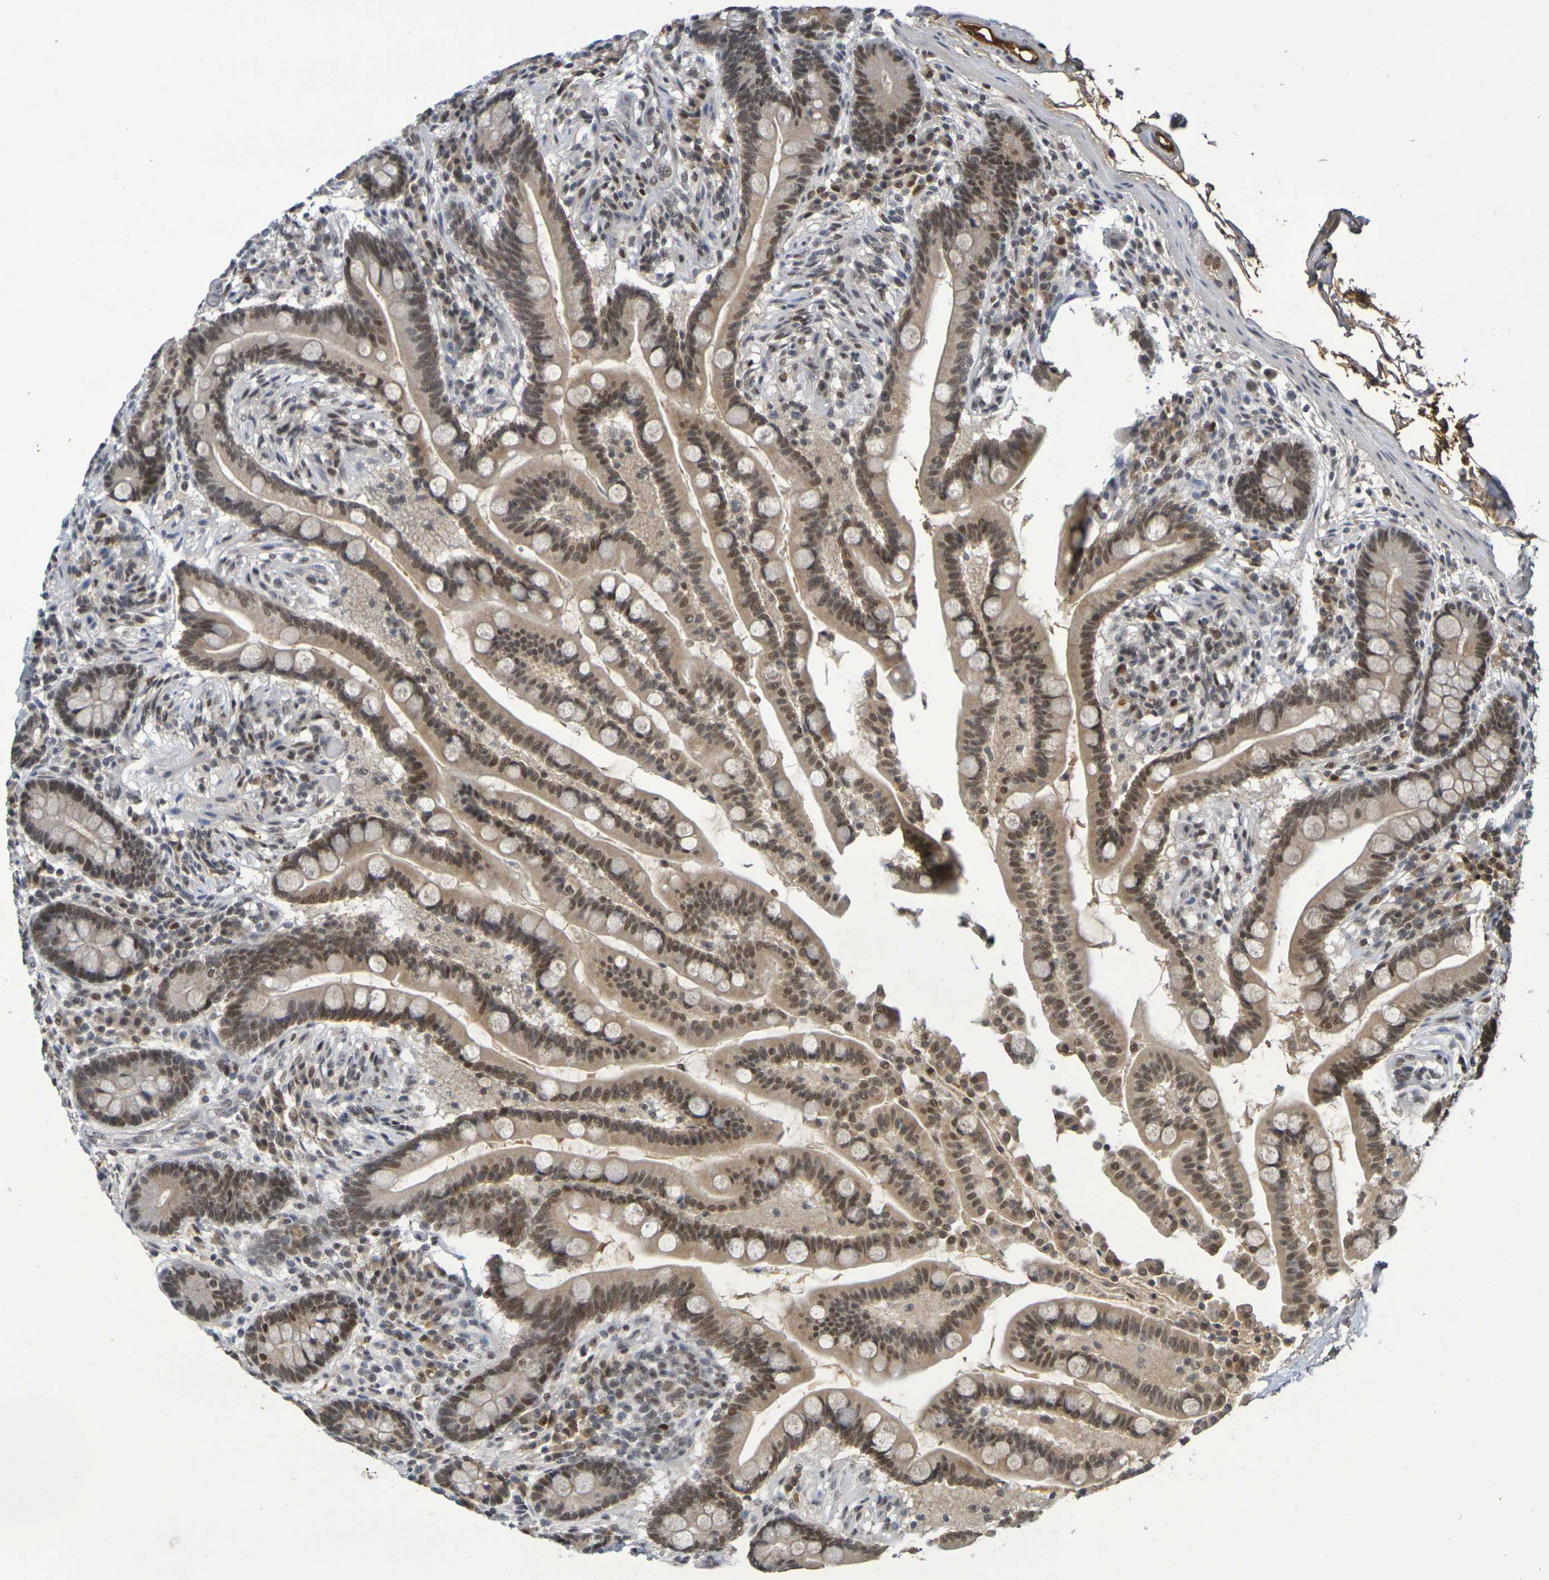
{"staining": {"intensity": "moderate", "quantity": ">75%", "location": "cytoplasmic/membranous"}, "tissue": "colon", "cell_type": "Endothelial cells", "image_type": "normal", "snomed": [{"axis": "morphology", "description": "Normal tissue, NOS"}, {"axis": "topography", "description": "Colon"}], "caption": "Immunohistochemical staining of unremarkable colon reveals moderate cytoplasmic/membranous protein expression in approximately >75% of endothelial cells. The staining is performed using DAB (3,3'-diaminobenzidine) brown chromogen to label protein expression. The nuclei are counter-stained blue using hematoxylin.", "gene": "TERF2", "patient": {"sex": "male", "age": 73}}